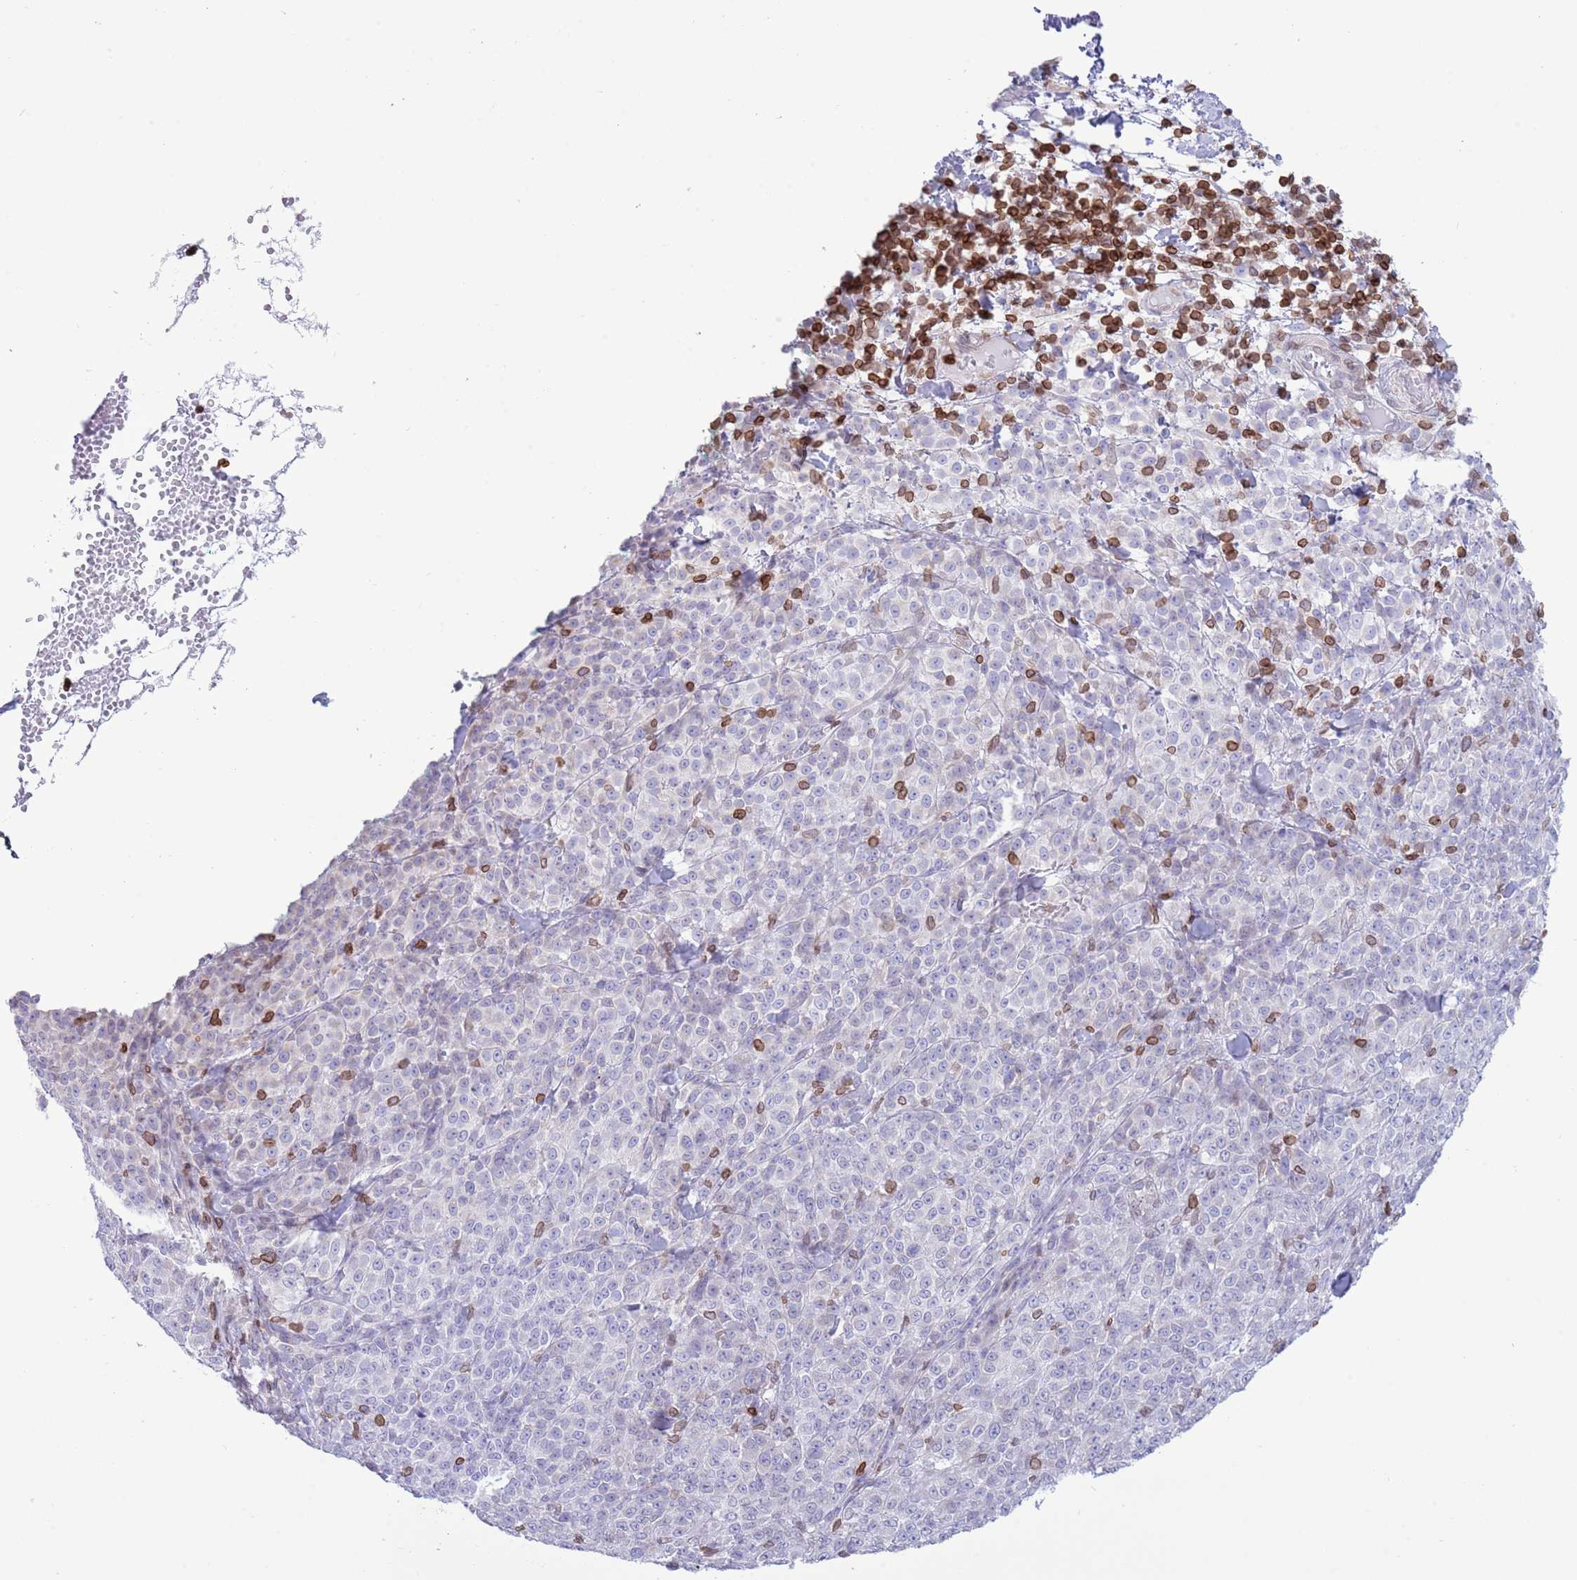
{"staining": {"intensity": "negative", "quantity": "none", "location": "none"}, "tissue": "melanoma", "cell_type": "Tumor cells", "image_type": "cancer", "snomed": [{"axis": "morphology", "description": "Normal tissue, NOS"}, {"axis": "morphology", "description": "Malignant melanoma, NOS"}, {"axis": "topography", "description": "Skin"}], "caption": "DAB immunohistochemical staining of malignant melanoma demonstrates no significant positivity in tumor cells.", "gene": "LBR", "patient": {"sex": "female", "age": 34}}